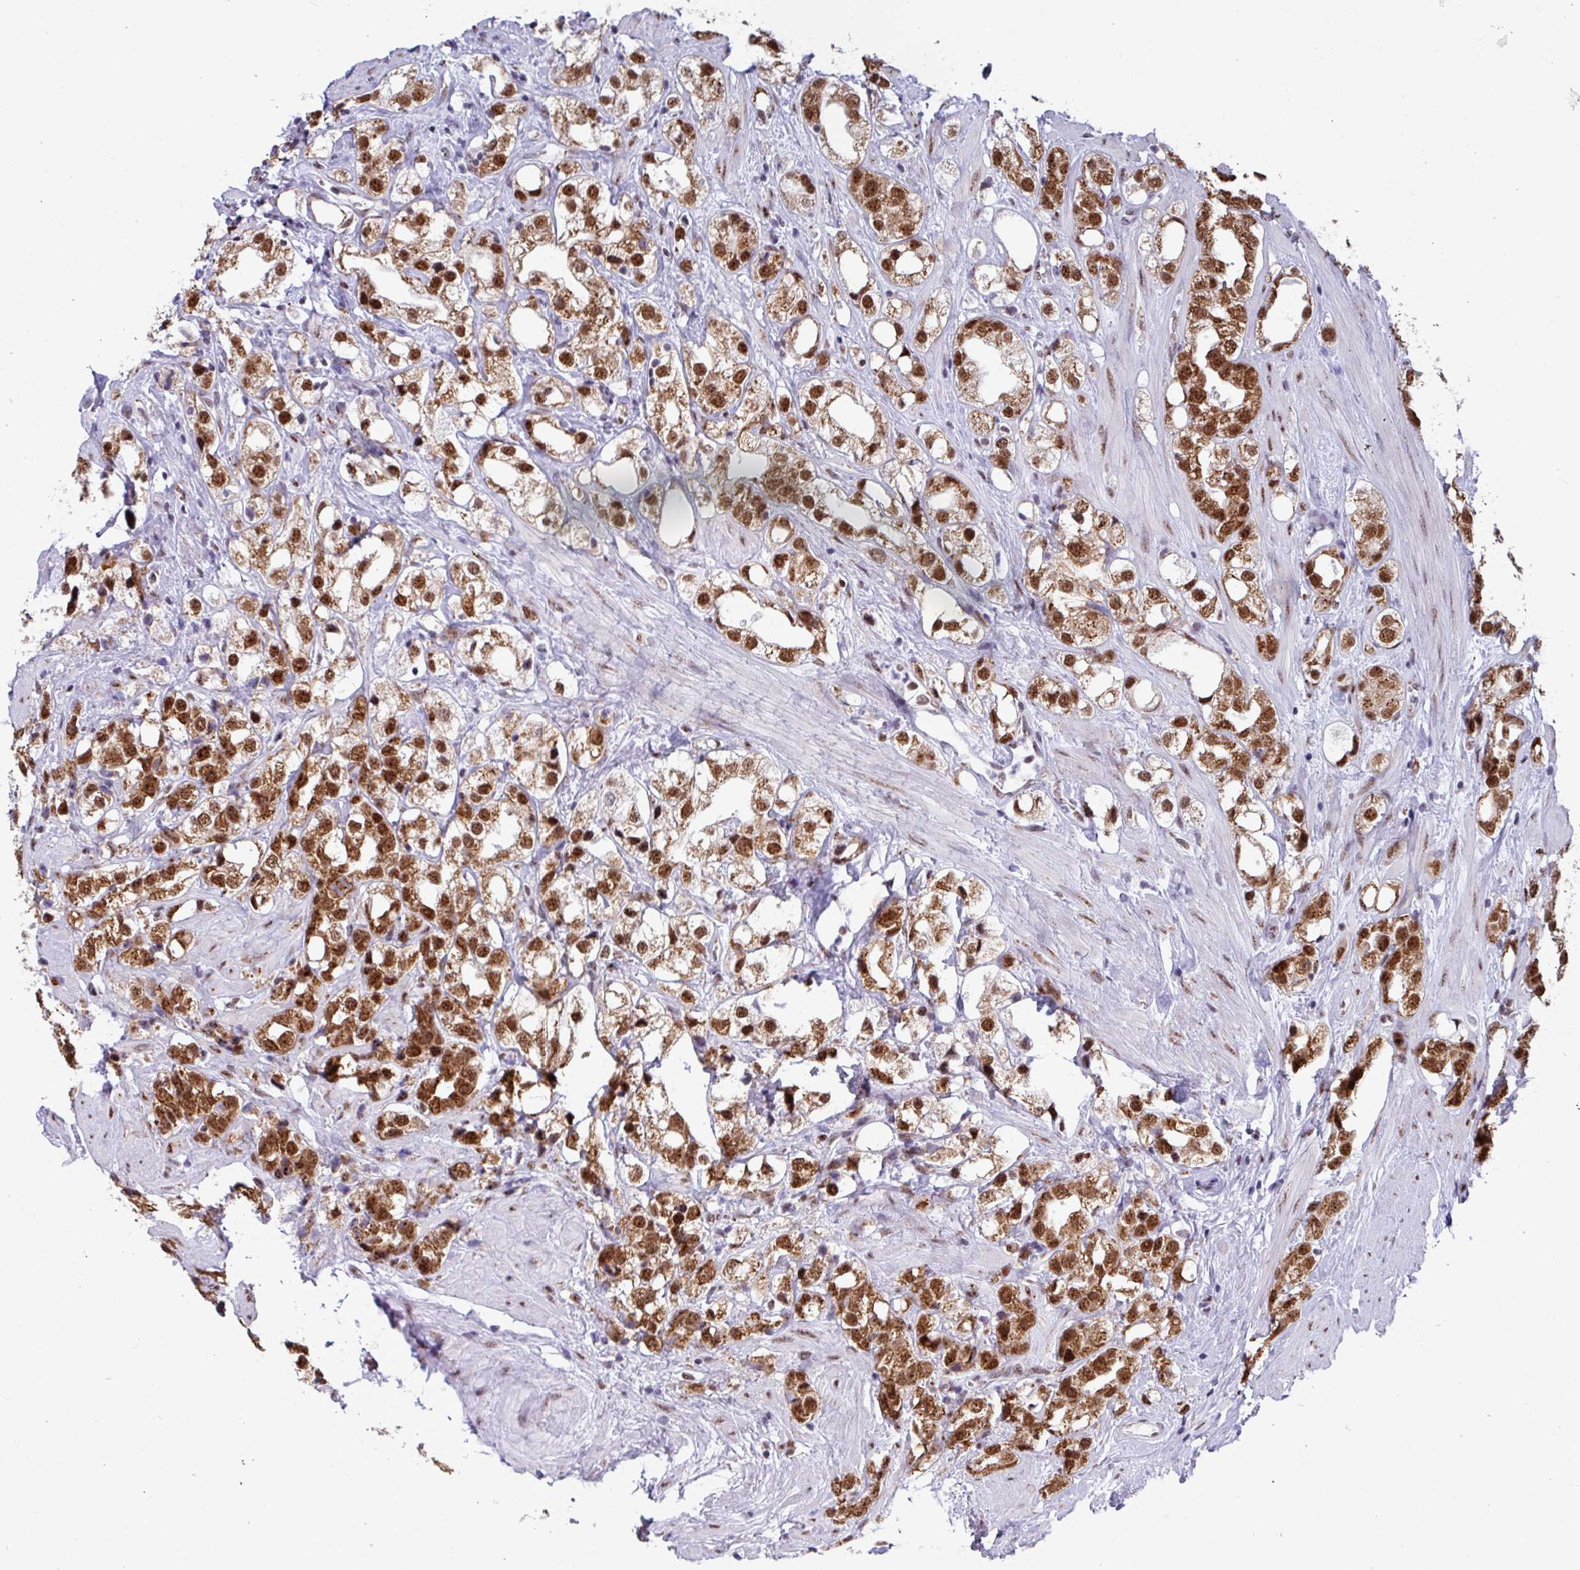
{"staining": {"intensity": "moderate", "quantity": ">75%", "location": "cytoplasmic/membranous,nuclear"}, "tissue": "prostate cancer", "cell_type": "Tumor cells", "image_type": "cancer", "snomed": [{"axis": "morphology", "description": "Adenocarcinoma, NOS"}, {"axis": "topography", "description": "Prostate"}], "caption": "Prostate cancer tissue demonstrates moderate cytoplasmic/membranous and nuclear expression in approximately >75% of tumor cells", "gene": "PUF60", "patient": {"sex": "male", "age": 79}}